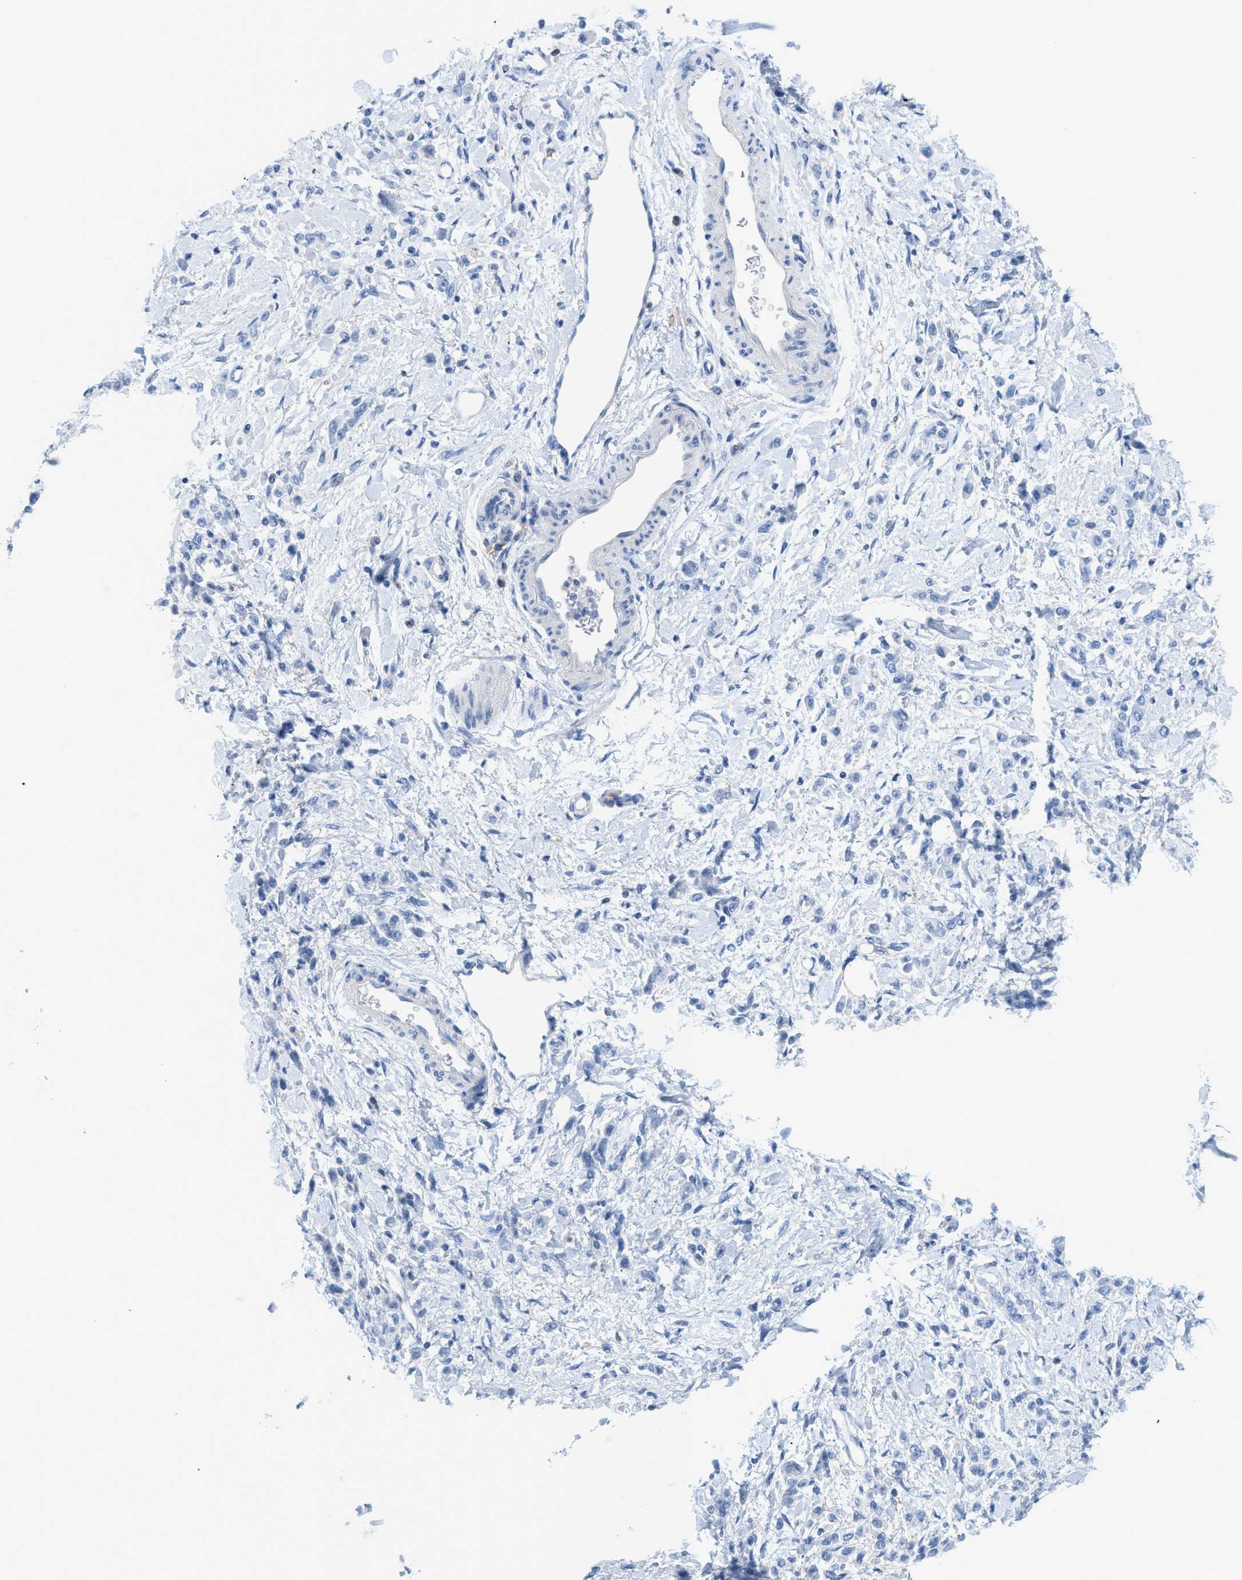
{"staining": {"intensity": "negative", "quantity": "none", "location": "none"}, "tissue": "stomach cancer", "cell_type": "Tumor cells", "image_type": "cancer", "snomed": [{"axis": "morphology", "description": "Normal tissue, NOS"}, {"axis": "morphology", "description": "Adenocarcinoma, NOS"}, {"axis": "topography", "description": "Stomach"}], "caption": "The image reveals no significant positivity in tumor cells of stomach cancer.", "gene": "SLC3A2", "patient": {"sex": "male", "age": 82}}